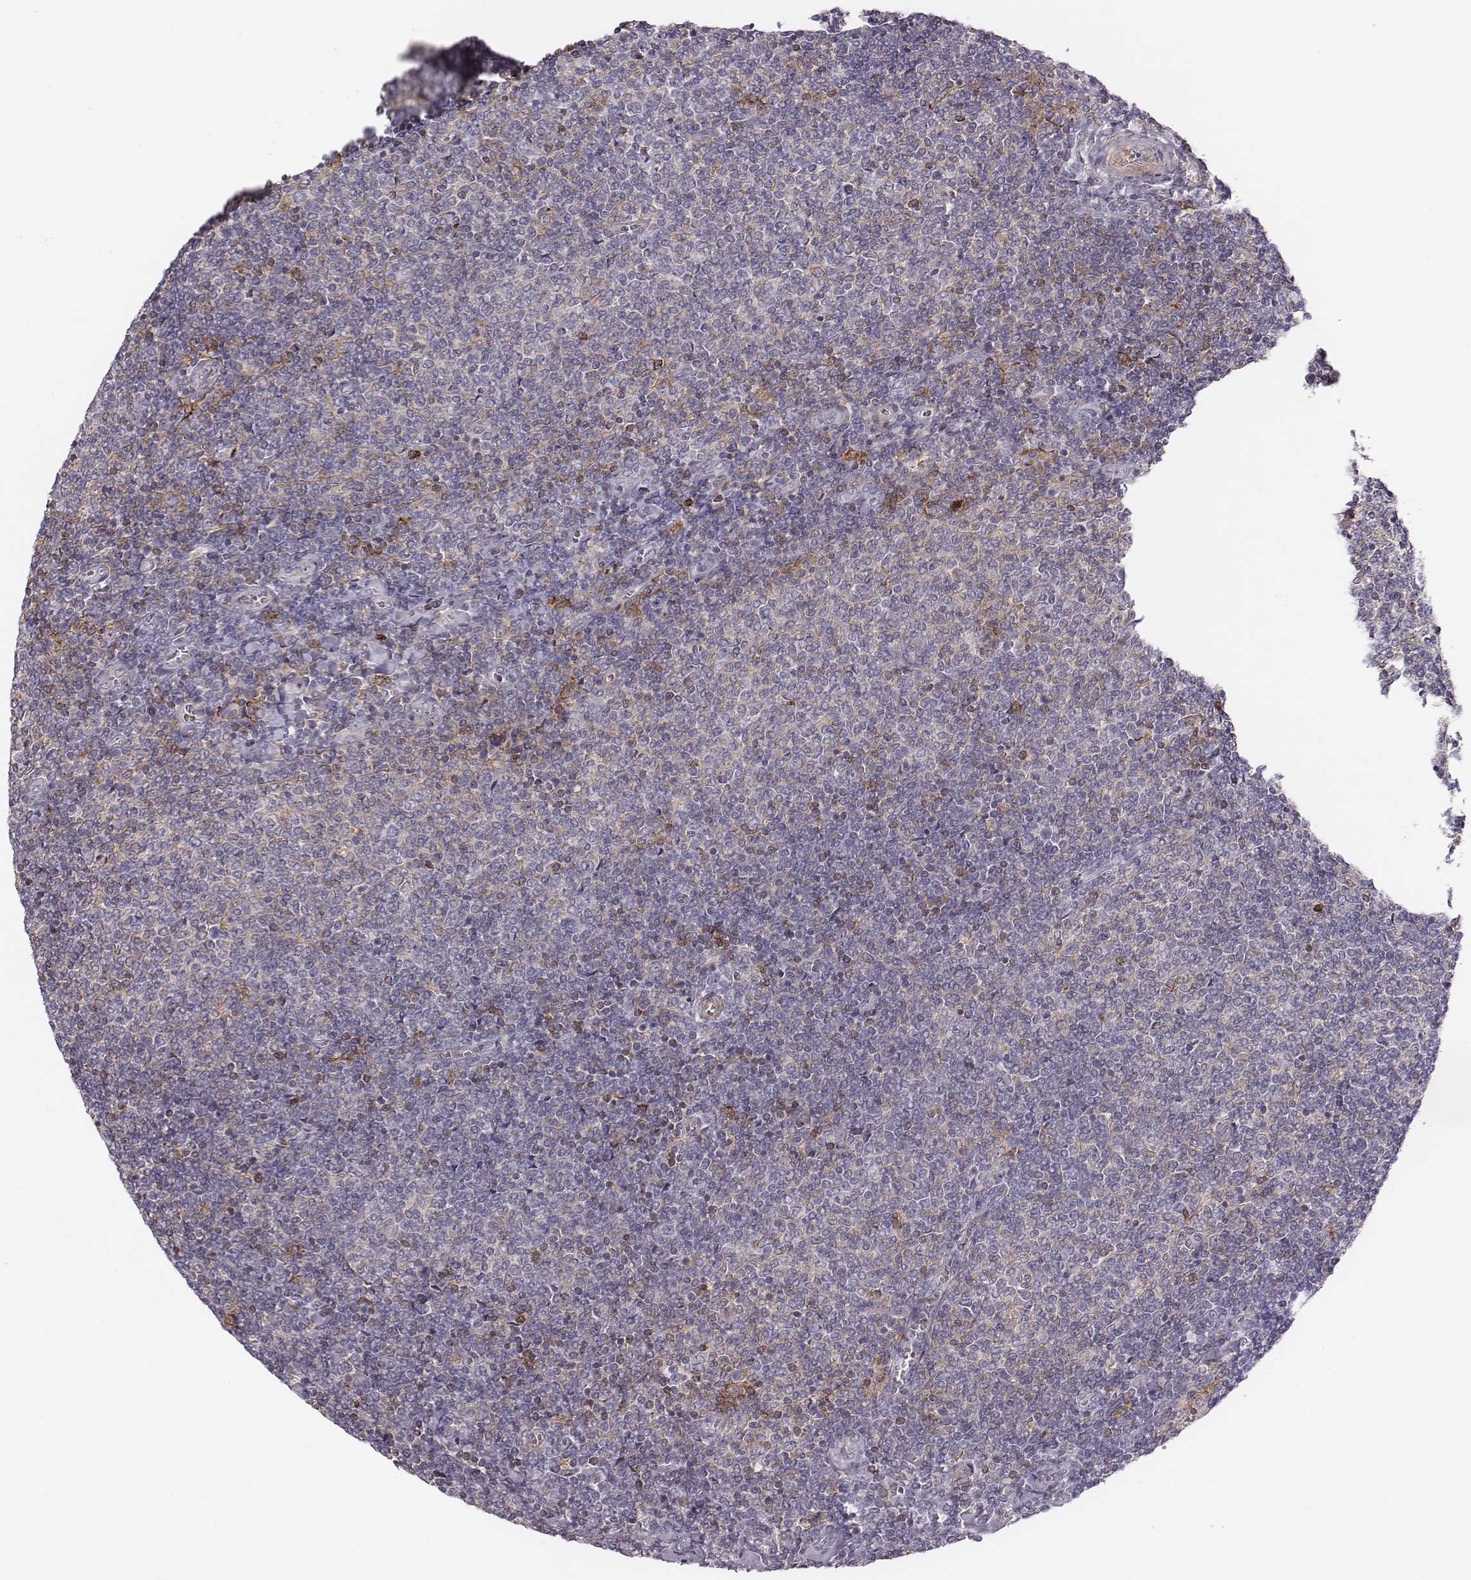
{"staining": {"intensity": "negative", "quantity": "none", "location": "none"}, "tissue": "lymphoma", "cell_type": "Tumor cells", "image_type": "cancer", "snomed": [{"axis": "morphology", "description": "Malignant lymphoma, non-Hodgkin's type, Low grade"}, {"axis": "topography", "description": "Lymph node"}], "caption": "Tumor cells are negative for brown protein staining in low-grade malignant lymphoma, non-Hodgkin's type.", "gene": "ZYX", "patient": {"sex": "male", "age": 52}}